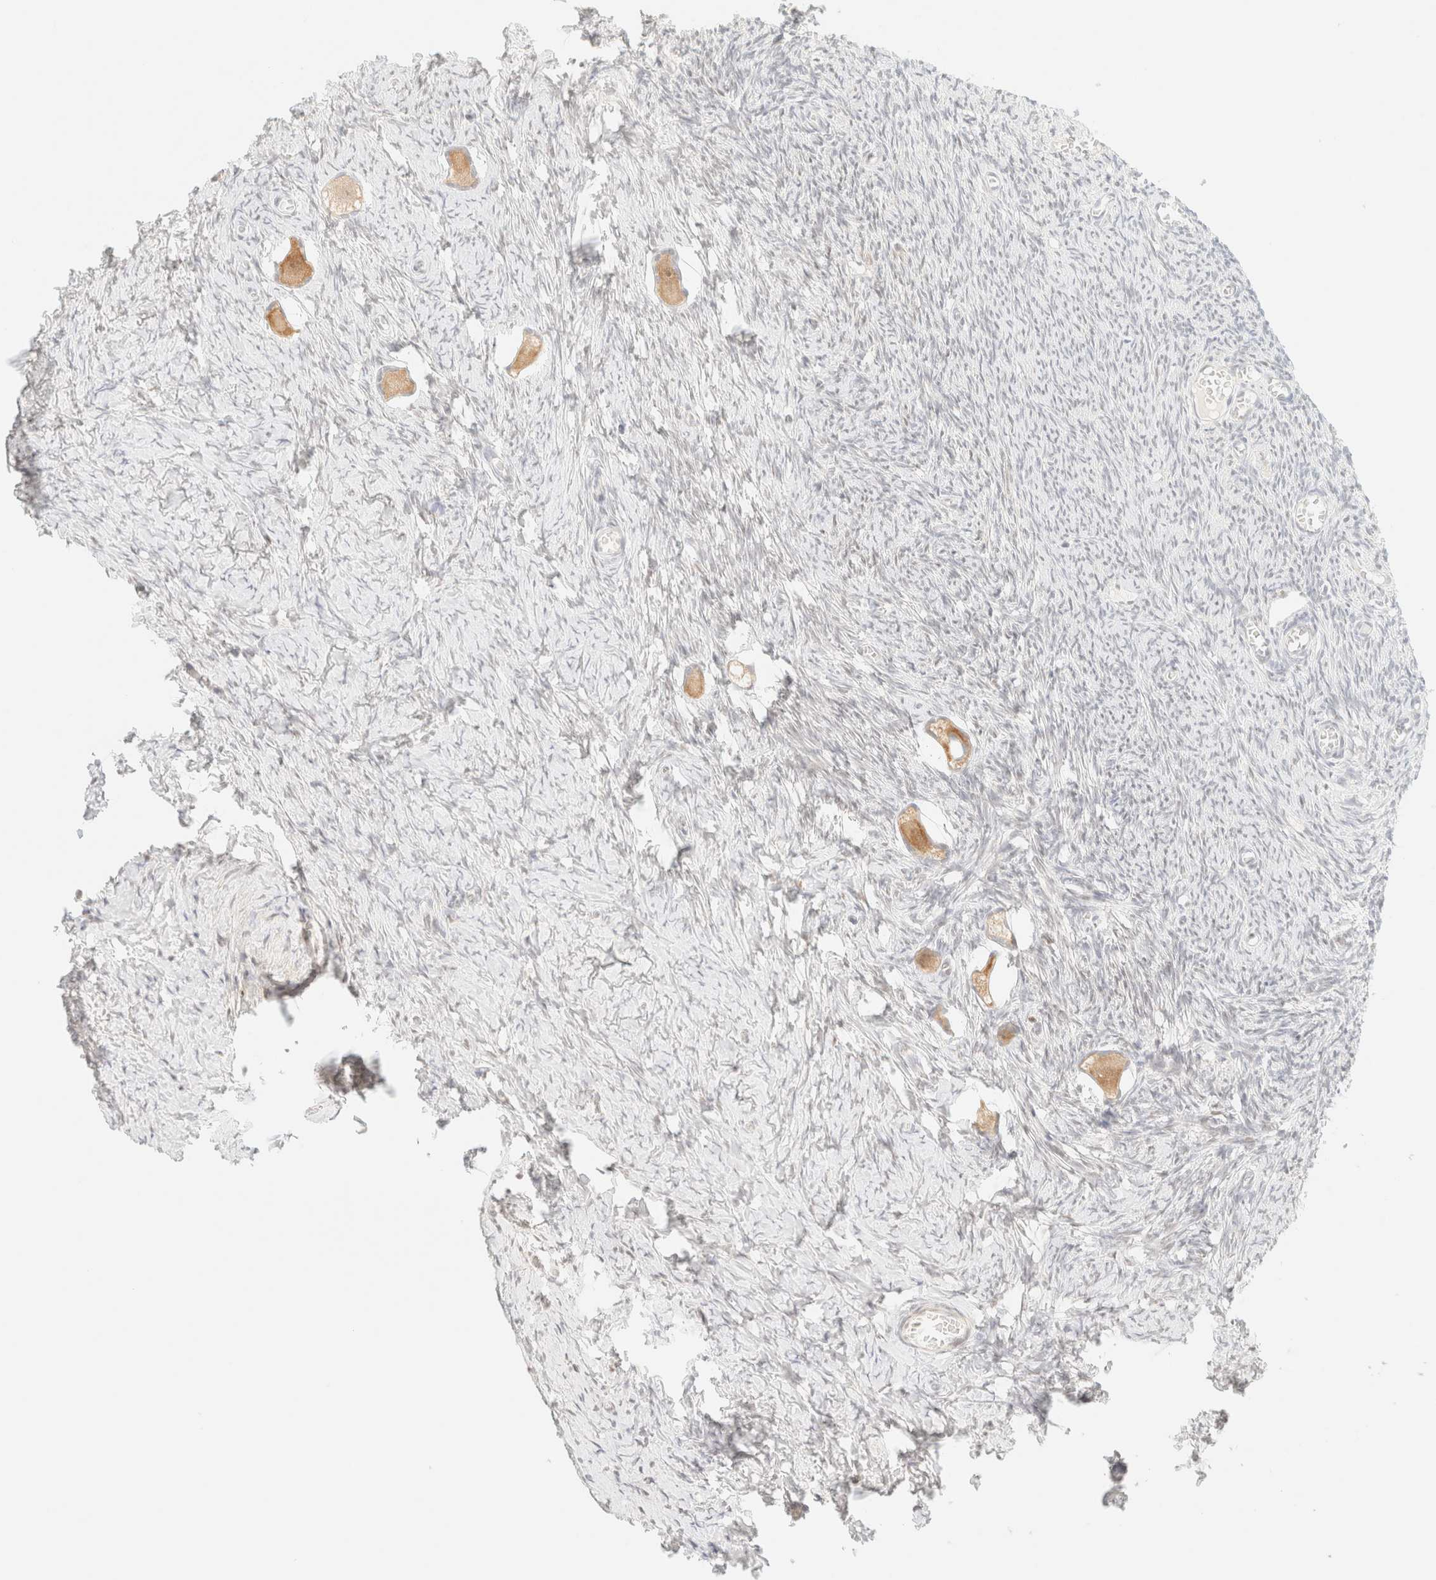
{"staining": {"intensity": "moderate", "quantity": ">75%", "location": "cytoplasmic/membranous"}, "tissue": "ovary", "cell_type": "Follicle cells", "image_type": "normal", "snomed": [{"axis": "morphology", "description": "Normal tissue, NOS"}, {"axis": "topography", "description": "Ovary"}], "caption": "Normal ovary displays moderate cytoplasmic/membranous staining in about >75% of follicle cells The protein is stained brown, and the nuclei are stained in blue (DAB (3,3'-diaminobenzidine) IHC with brightfield microscopy, high magnification)..", "gene": "TSR1", "patient": {"sex": "female", "age": 27}}